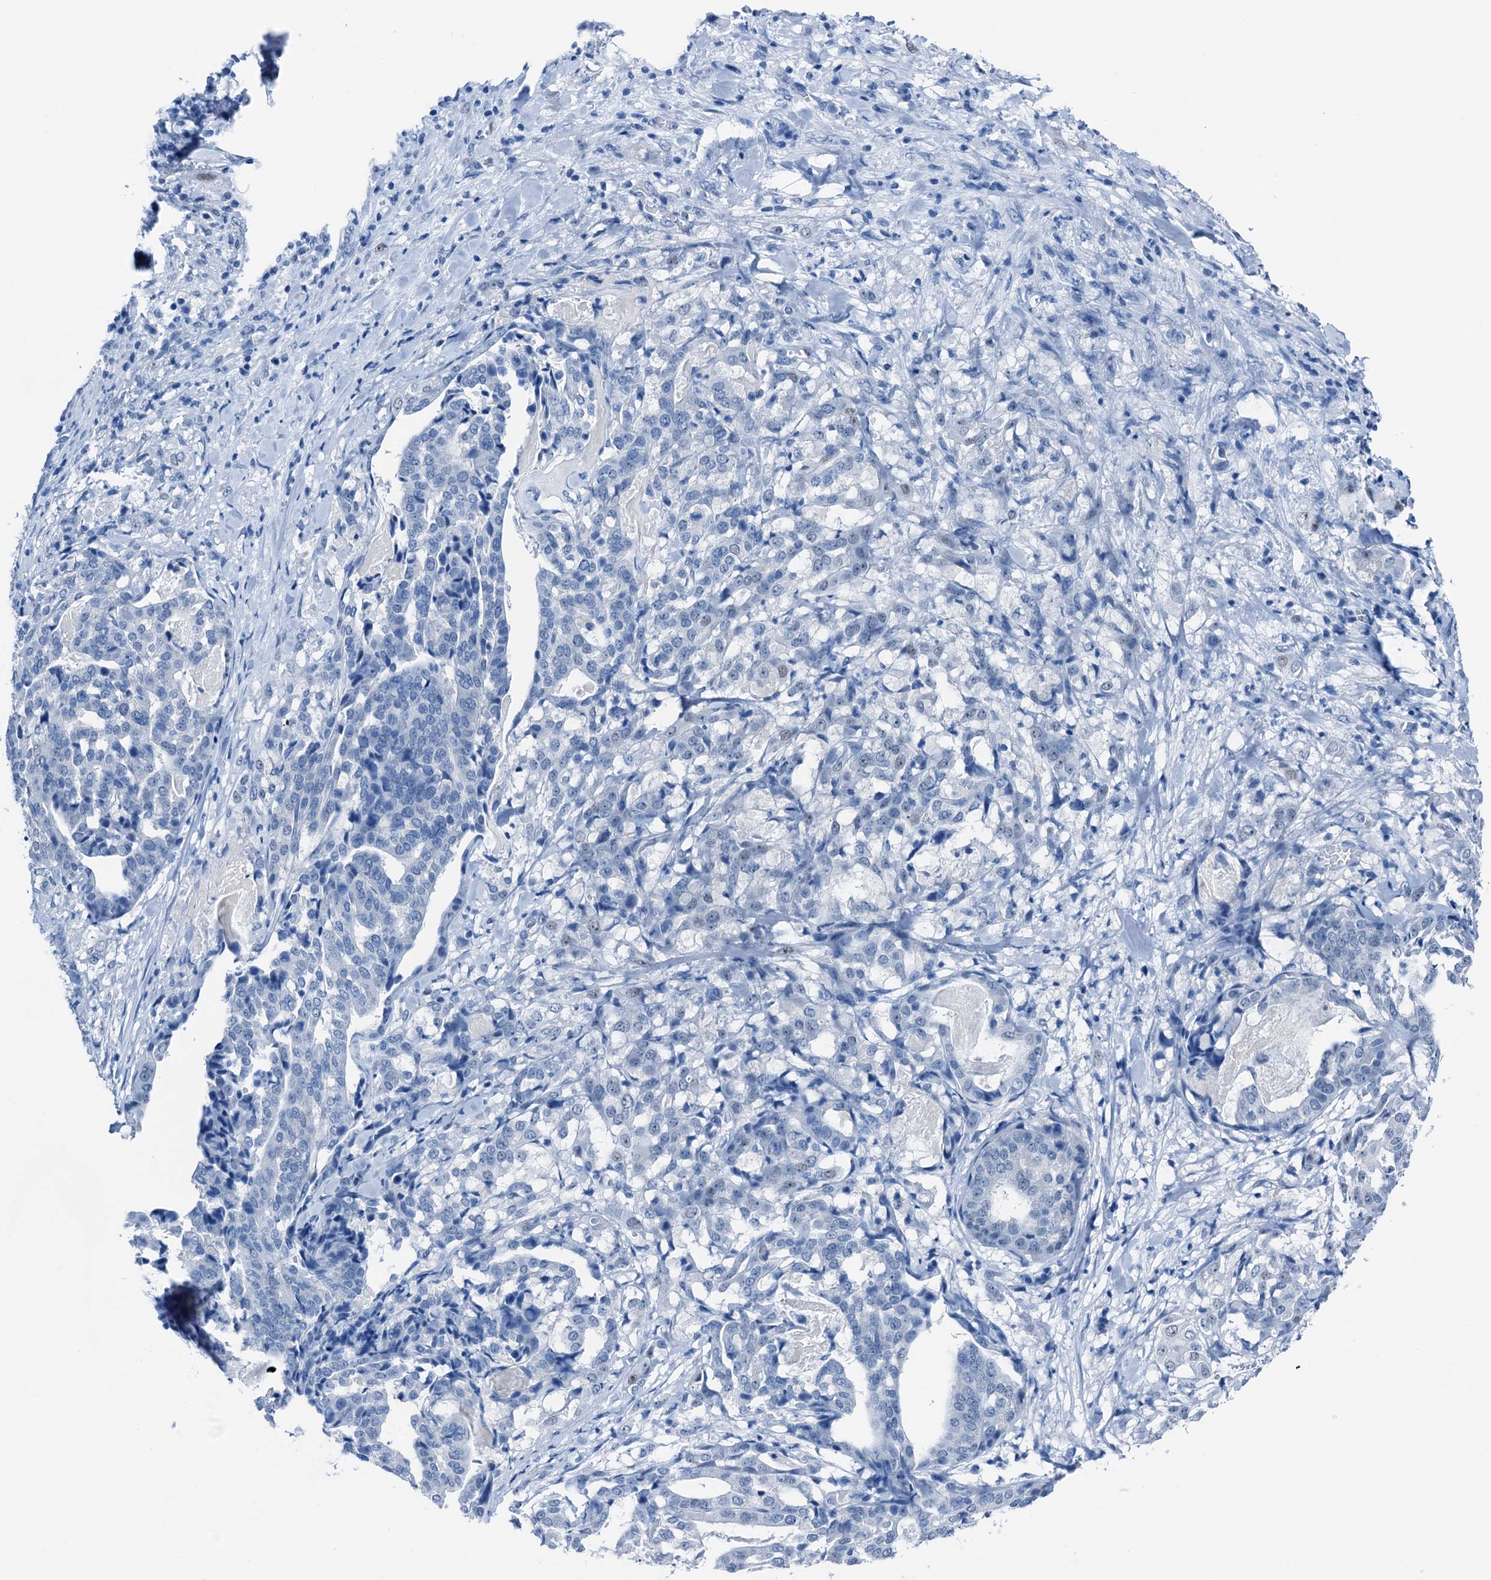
{"staining": {"intensity": "negative", "quantity": "none", "location": "none"}, "tissue": "stomach cancer", "cell_type": "Tumor cells", "image_type": "cancer", "snomed": [{"axis": "morphology", "description": "Adenocarcinoma, NOS"}, {"axis": "topography", "description": "Stomach"}], "caption": "IHC of human adenocarcinoma (stomach) shows no expression in tumor cells.", "gene": "CBLN3", "patient": {"sex": "male", "age": 48}}